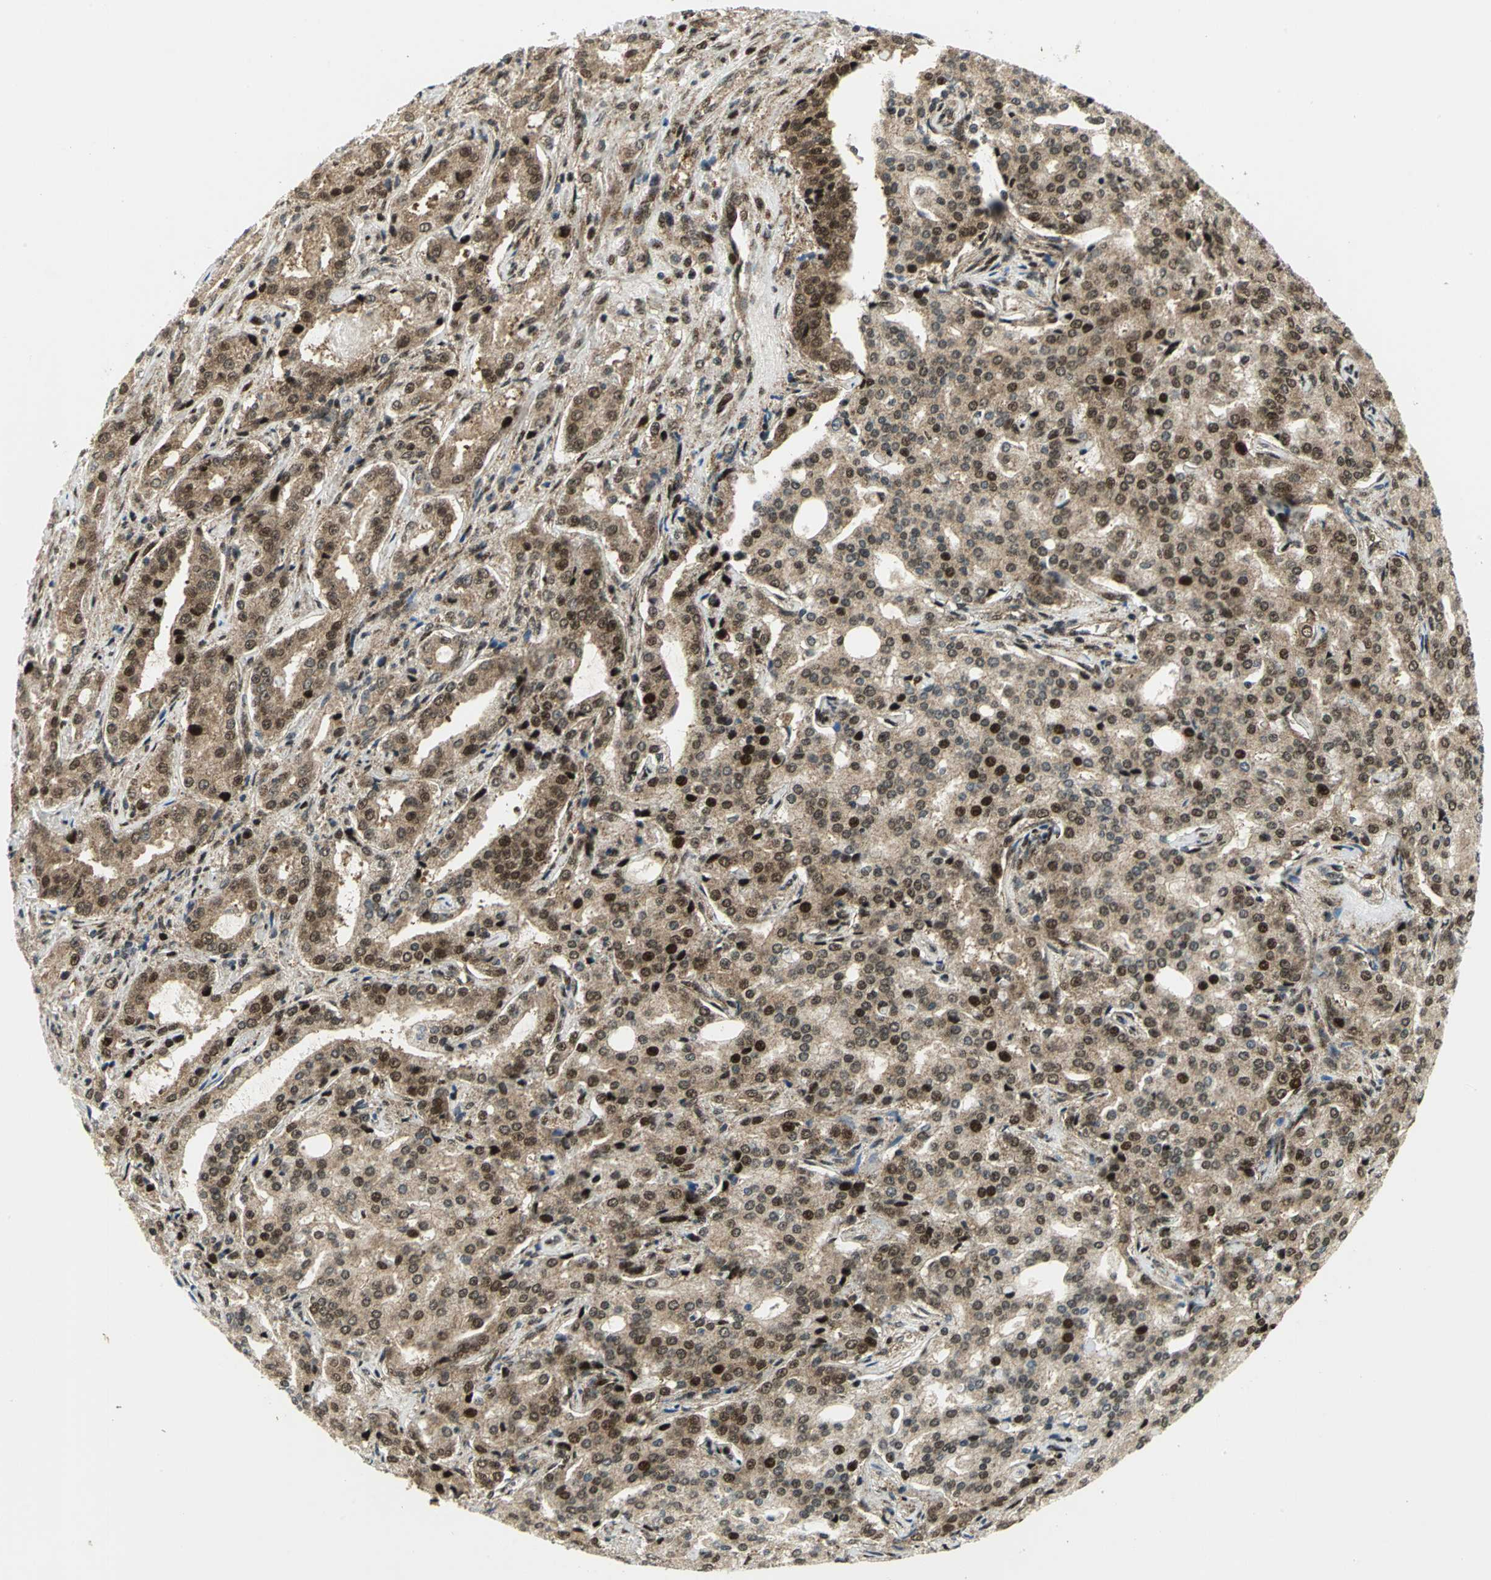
{"staining": {"intensity": "strong", "quantity": ">75%", "location": "cytoplasmic/membranous,nuclear"}, "tissue": "prostate cancer", "cell_type": "Tumor cells", "image_type": "cancer", "snomed": [{"axis": "morphology", "description": "Adenocarcinoma, High grade"}, {"axis": "topography", "description": "Prostate"}], "caption": "Prostate high-grade adenocarcinoma stained with a brown dye reveals strong cytoplasmic/membranous and nuclear positive expression in approximately >75% of tumor cells.", "gene": "COPS5", "patient": {"sex": "male", "age": 72}}